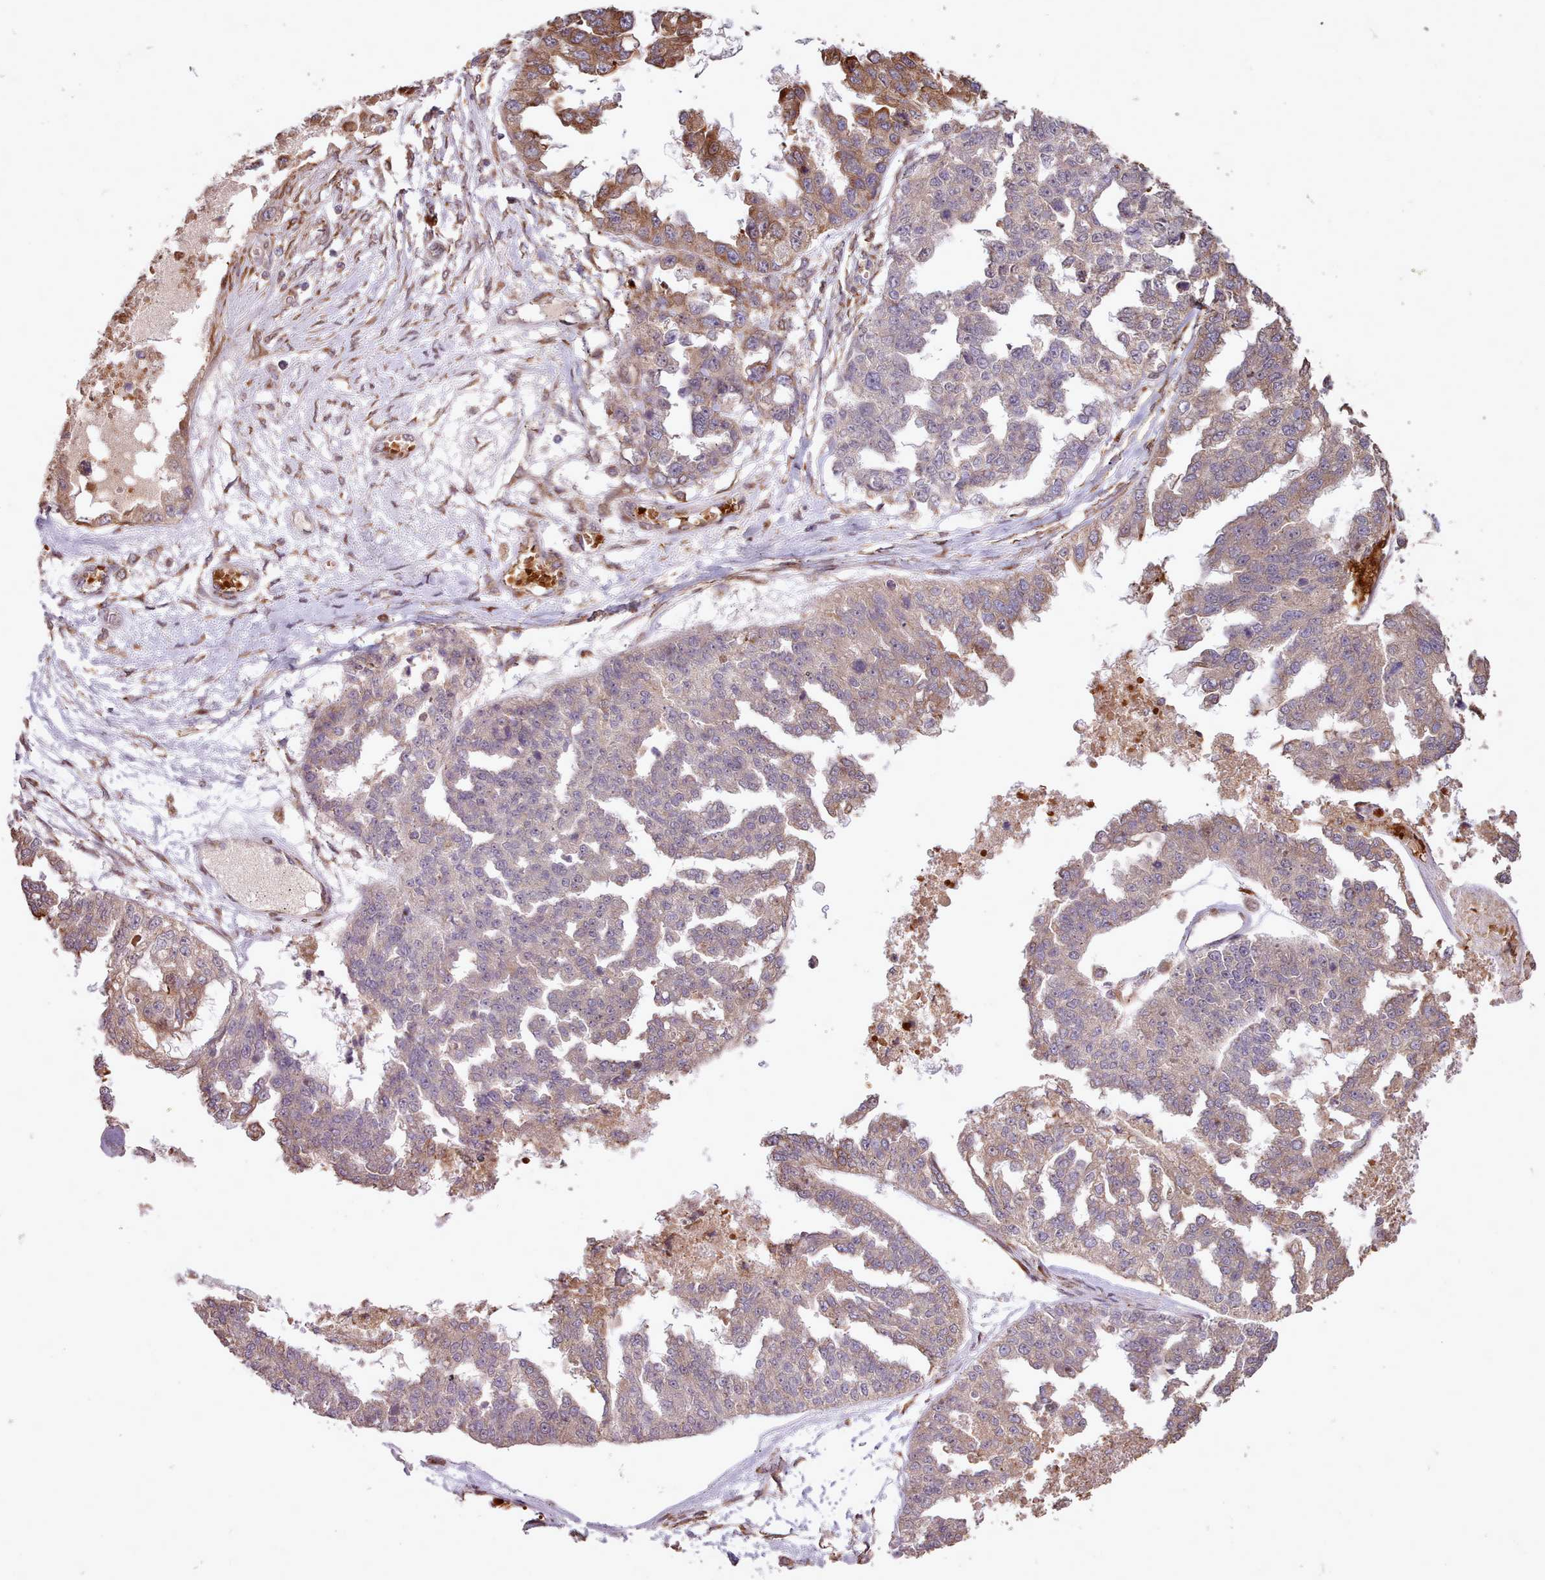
{"staining": {"intensity": "moderate", "quantity": "<25%", "location": "cytoplasmic/membranous"}, "tissue": "ovarian cancer", "cell_type": "Tumor cells", "image_type": "cancer", "snomed": [{"axis": "morphology", "description": "Cystadenocarcinoma, serous, NOS"}, {"axis": "topography", "description": "Ovary"}], "caption": "Approximately <25% of tumor cells in human ovarian cancer show moderate cytoplasmic/membranous protein expression as visualized by brown immunohistochemical staining.", "gene": "CABP1", "patient": {"sex": "female", "age": 58}}